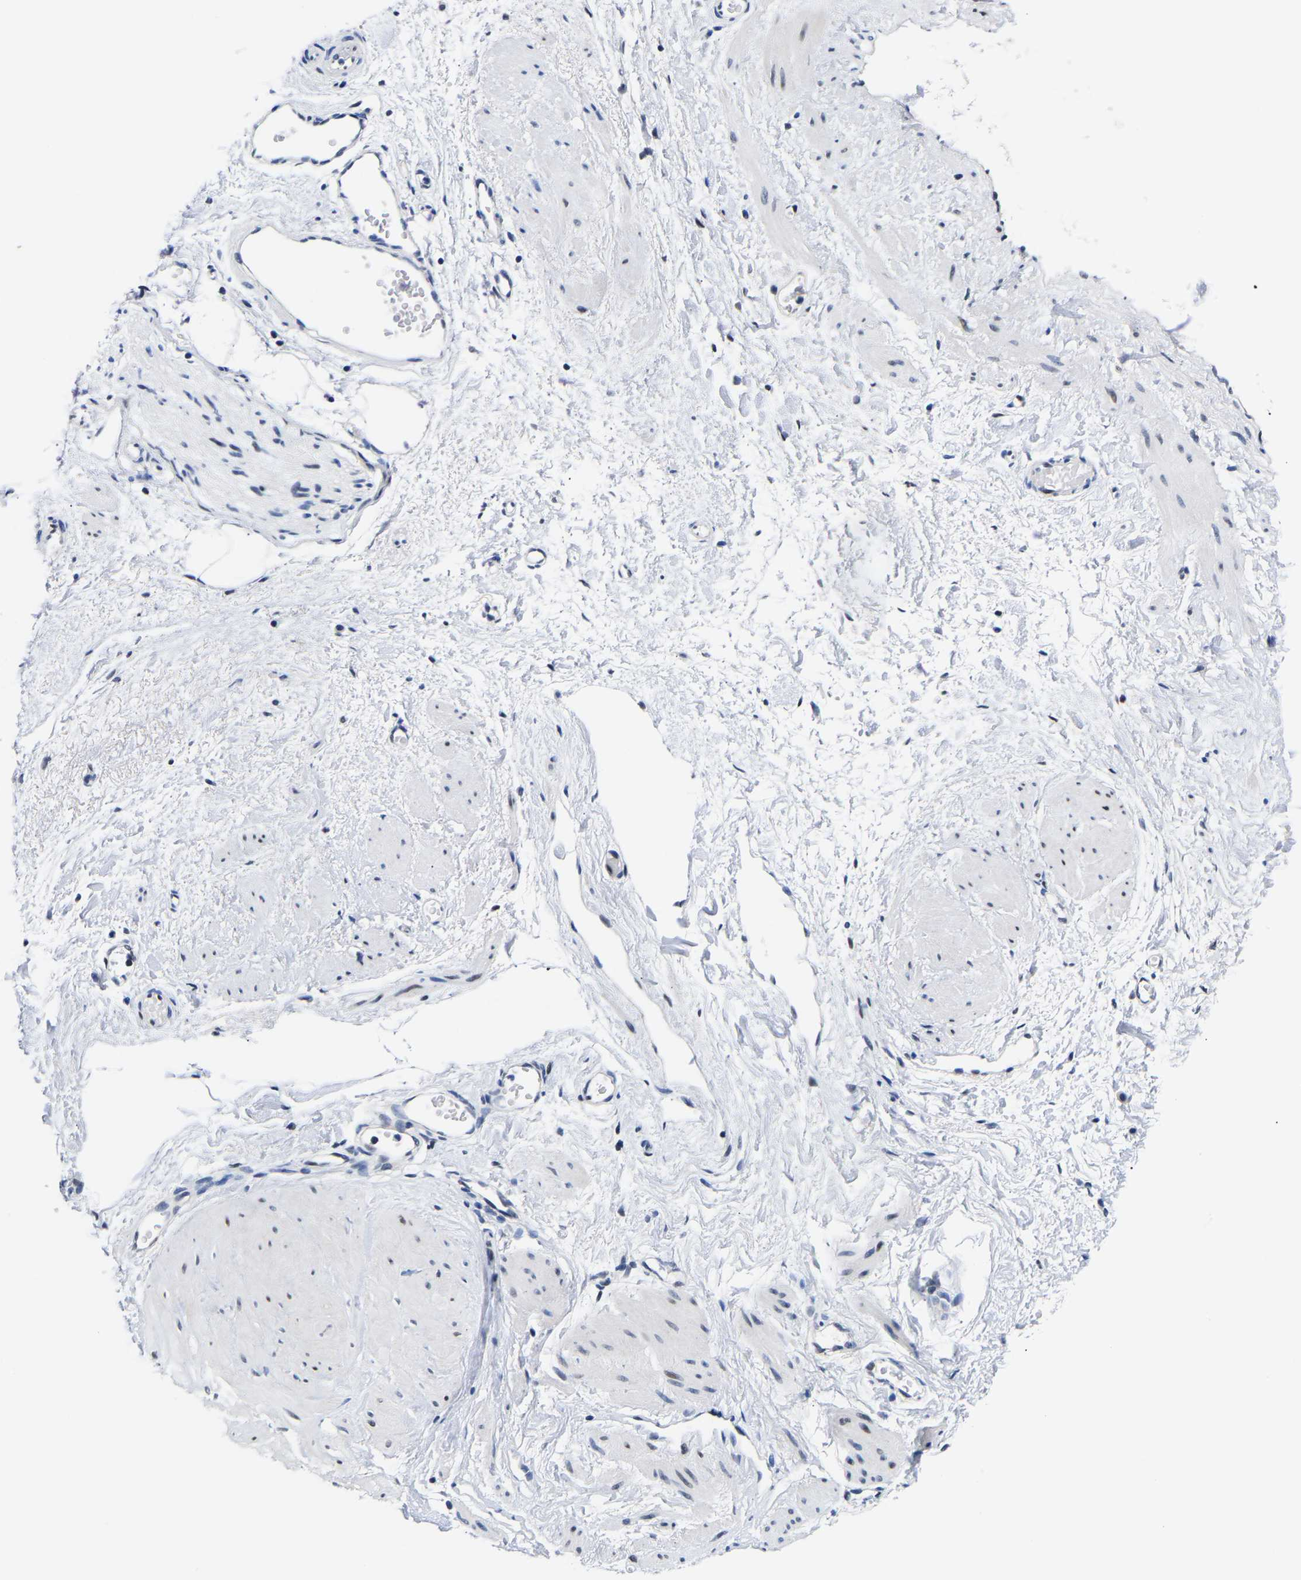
{"staining": {"intensity": "weak", "quantity": ">75%", "location": "nuclear"}, "tissue": "adipose tissue", "cell_type": "Adipocytes", "image_type": "normal", "snomed": [{"axis": "morphology", "description": "Normal tissue, NOS"}, {"axis": "topography", "description": "Soft tissue"}], "caption": "Normal adipose tissue demonstrates weak nuclear expression in approximately >75% of adipocytes (Brightfield microscopy of DAB IHC at high magnification)..", "gene": "PTRHD1", "patient": {"sex": "male", "age": 72}}